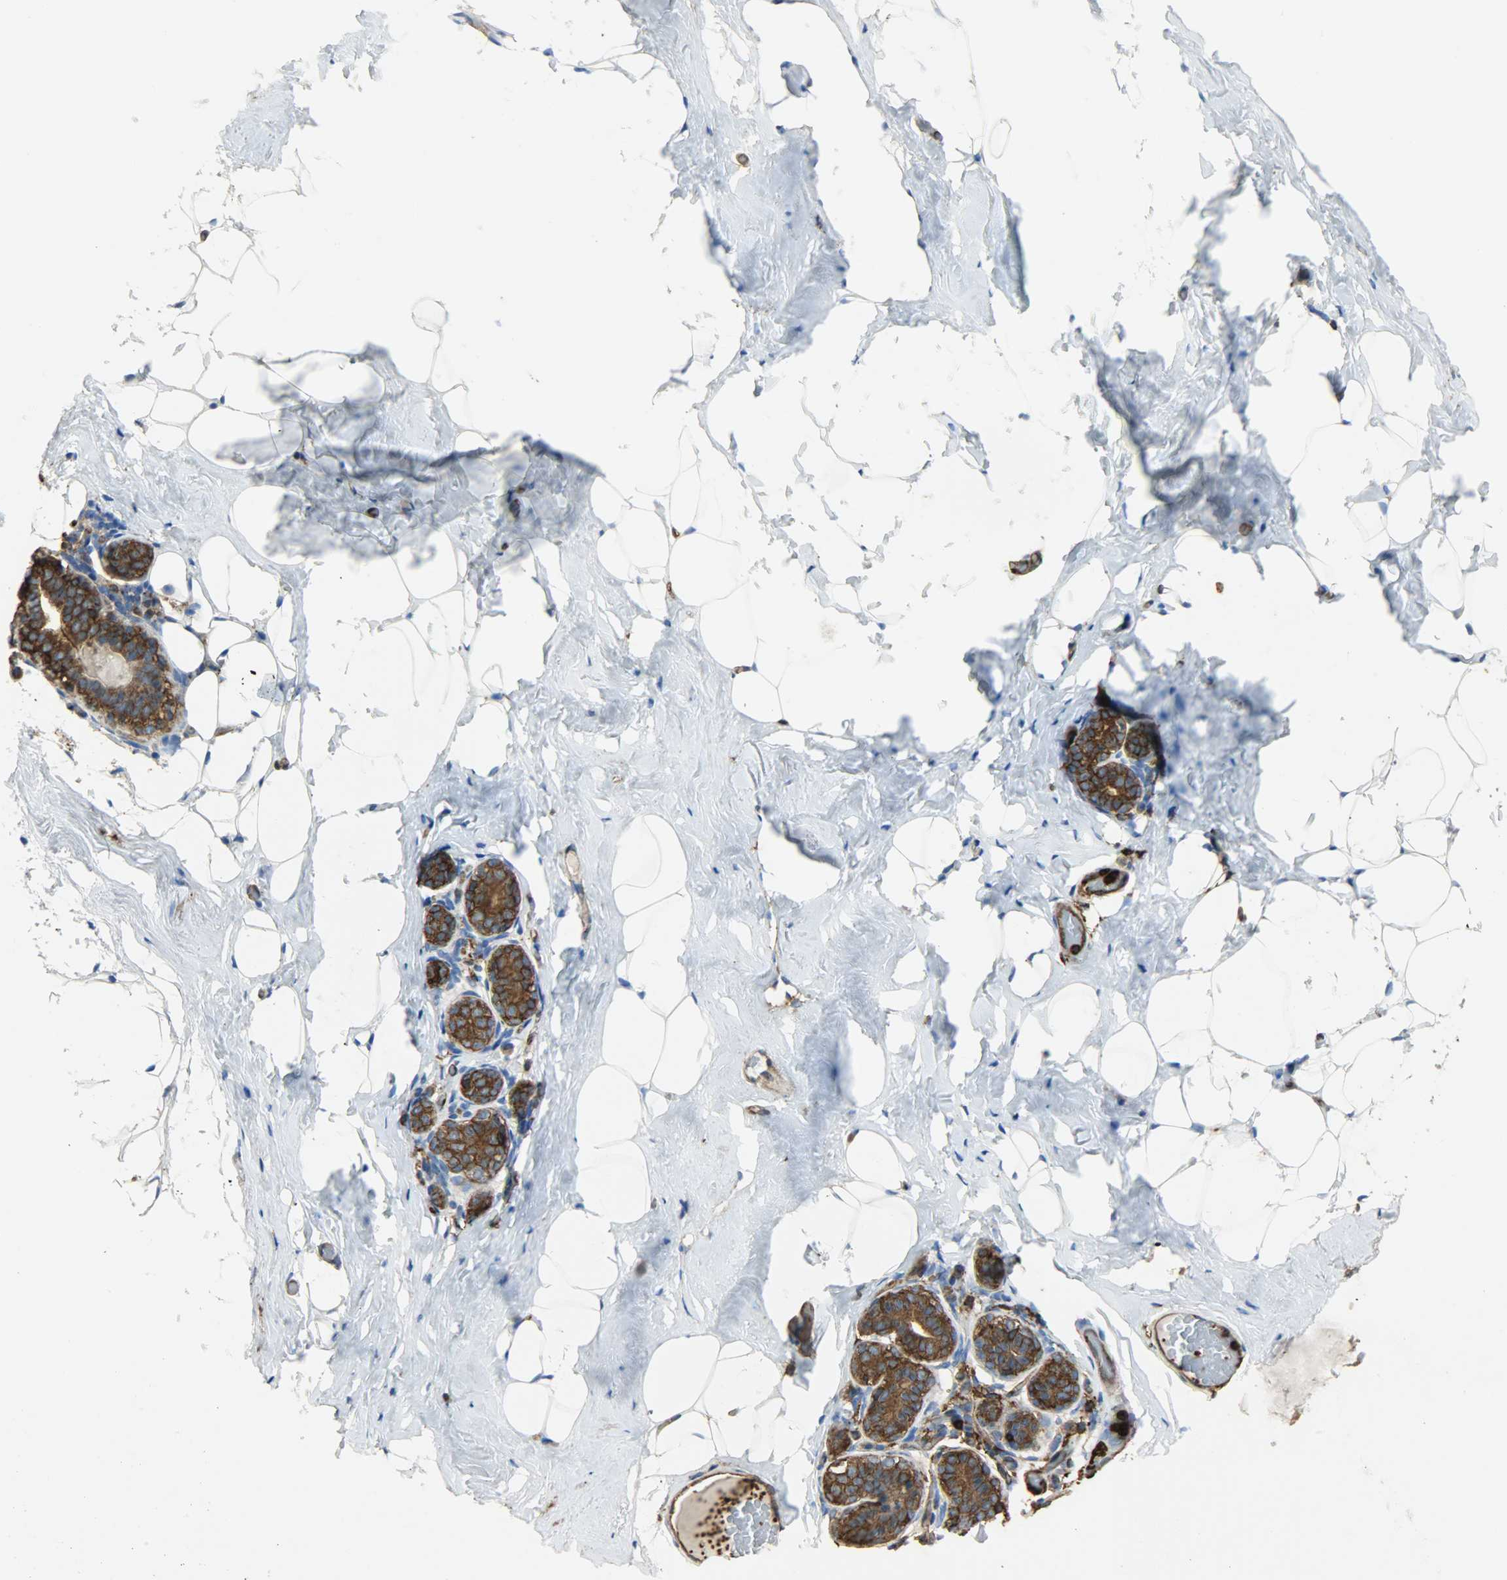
{"staining": {"intensity": "negative", "quantity": "none", "location": "none"}, "tissue": "breast", "cell_type": "Adipocytes", "image_type": "normal", "snomed": [{"axis": "morphology", "description": "Normal tissue, NOS"}, {"axis": "topography", "description": "Breast"}, {"axis": "topography", "description": "Soft tissue"}], "caption": "A high-resolution image shows immunohistochemistry staining of normal breast, which exhibits no significant expression in adipocytes. (Stains: DAB IHC with hematoxylin counter stain, Microscopy: brightfield microscopy at high magnification).", "gene": "VASP", "patient": {"sex": "female", "age": 75}}